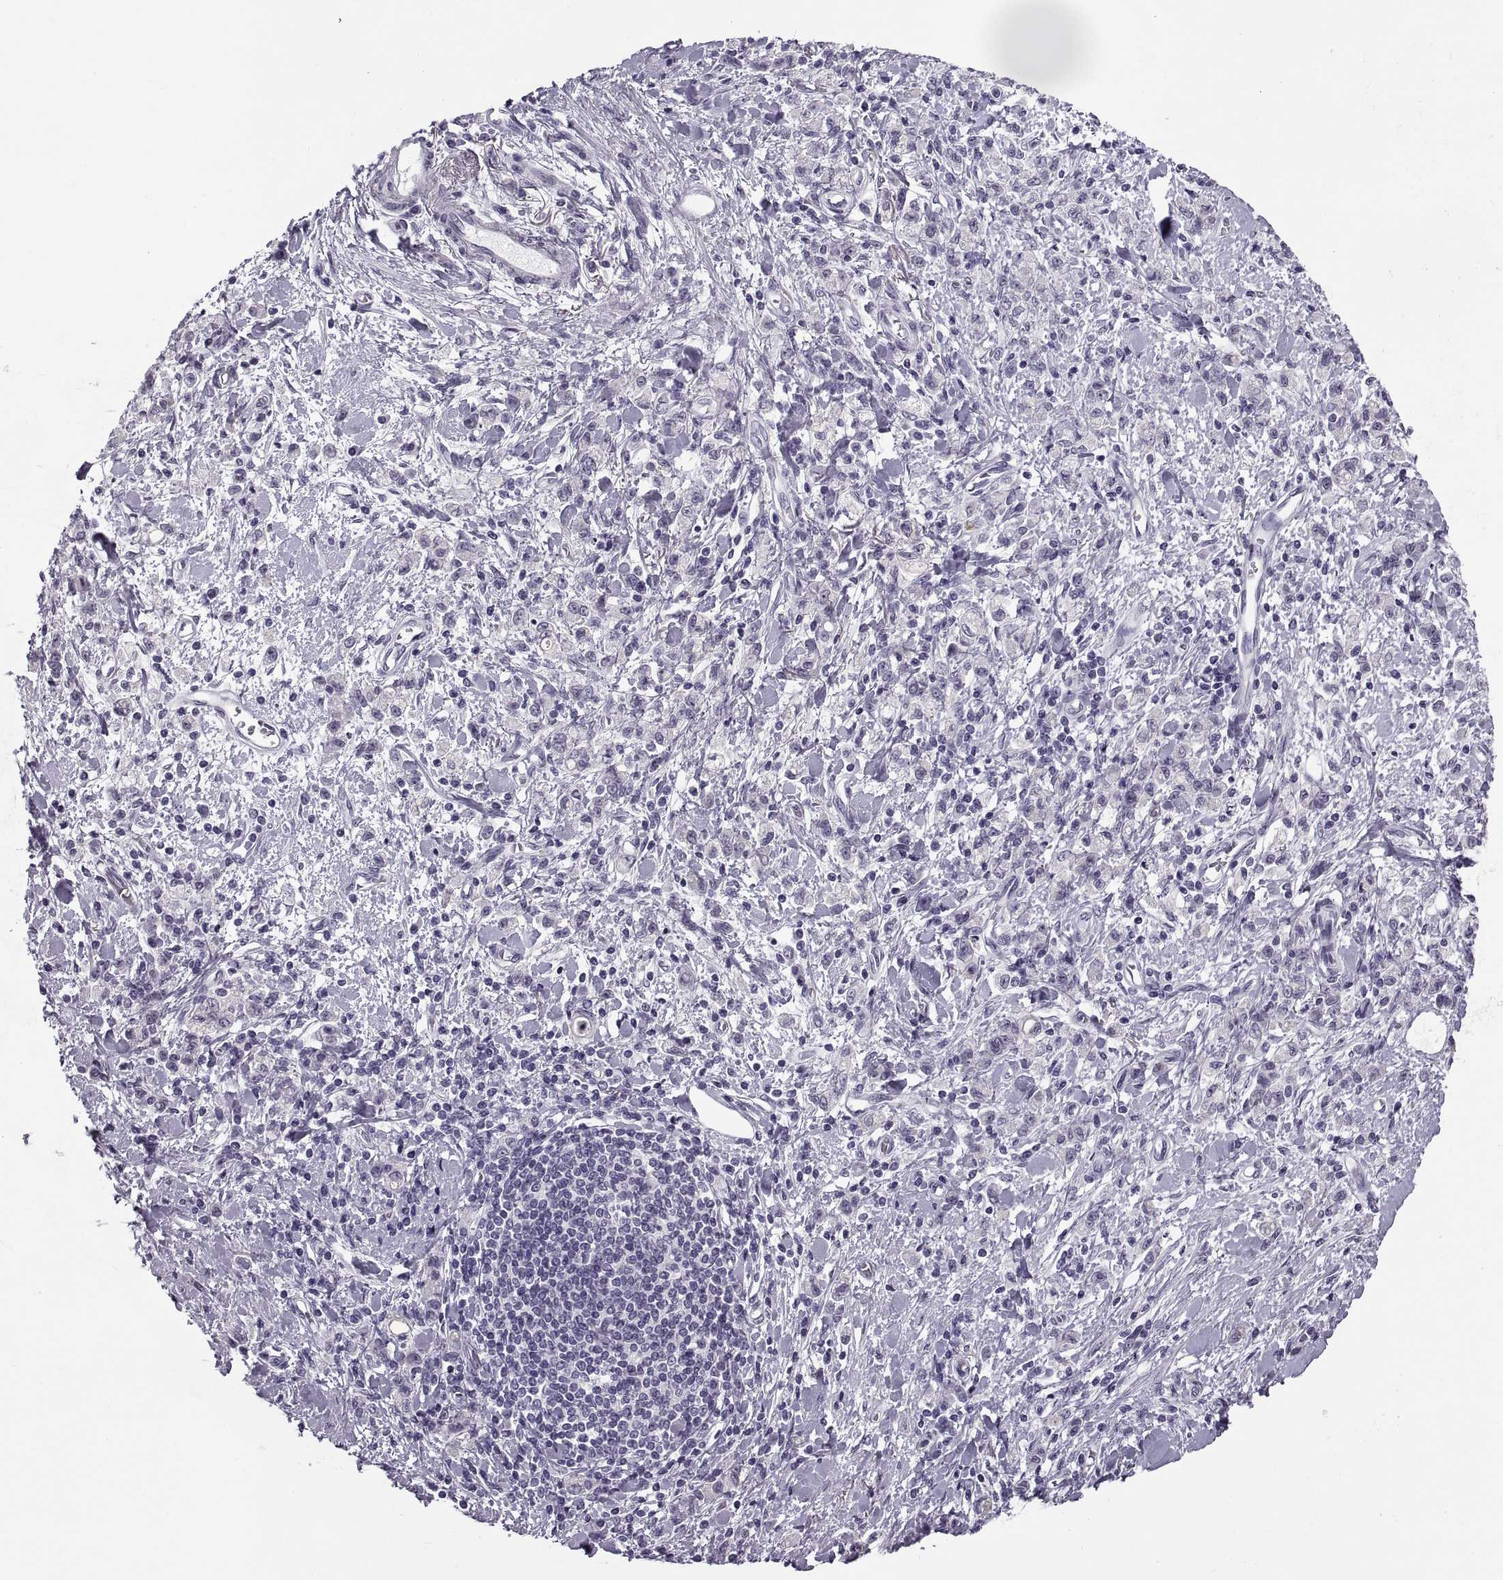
{"staining": {"intensity": "negative", "quantity": "none", "location": "none"}, "tissue": "stomach cancer", "cell_type": "Tumor cells", "image_type": "cancer", "snomed": [{"axis": "morphology", "description": "Adenocarcinoma, NOS"}, {"axis": "topography", "description": "Stomach"}], "caption": "This is an IHC micrograph of human stomach adenocarcinoma. There is no positivity in tumor cells.", "gene": "TBC1D3G", "patient": {"sex": "male", "age": 77}}